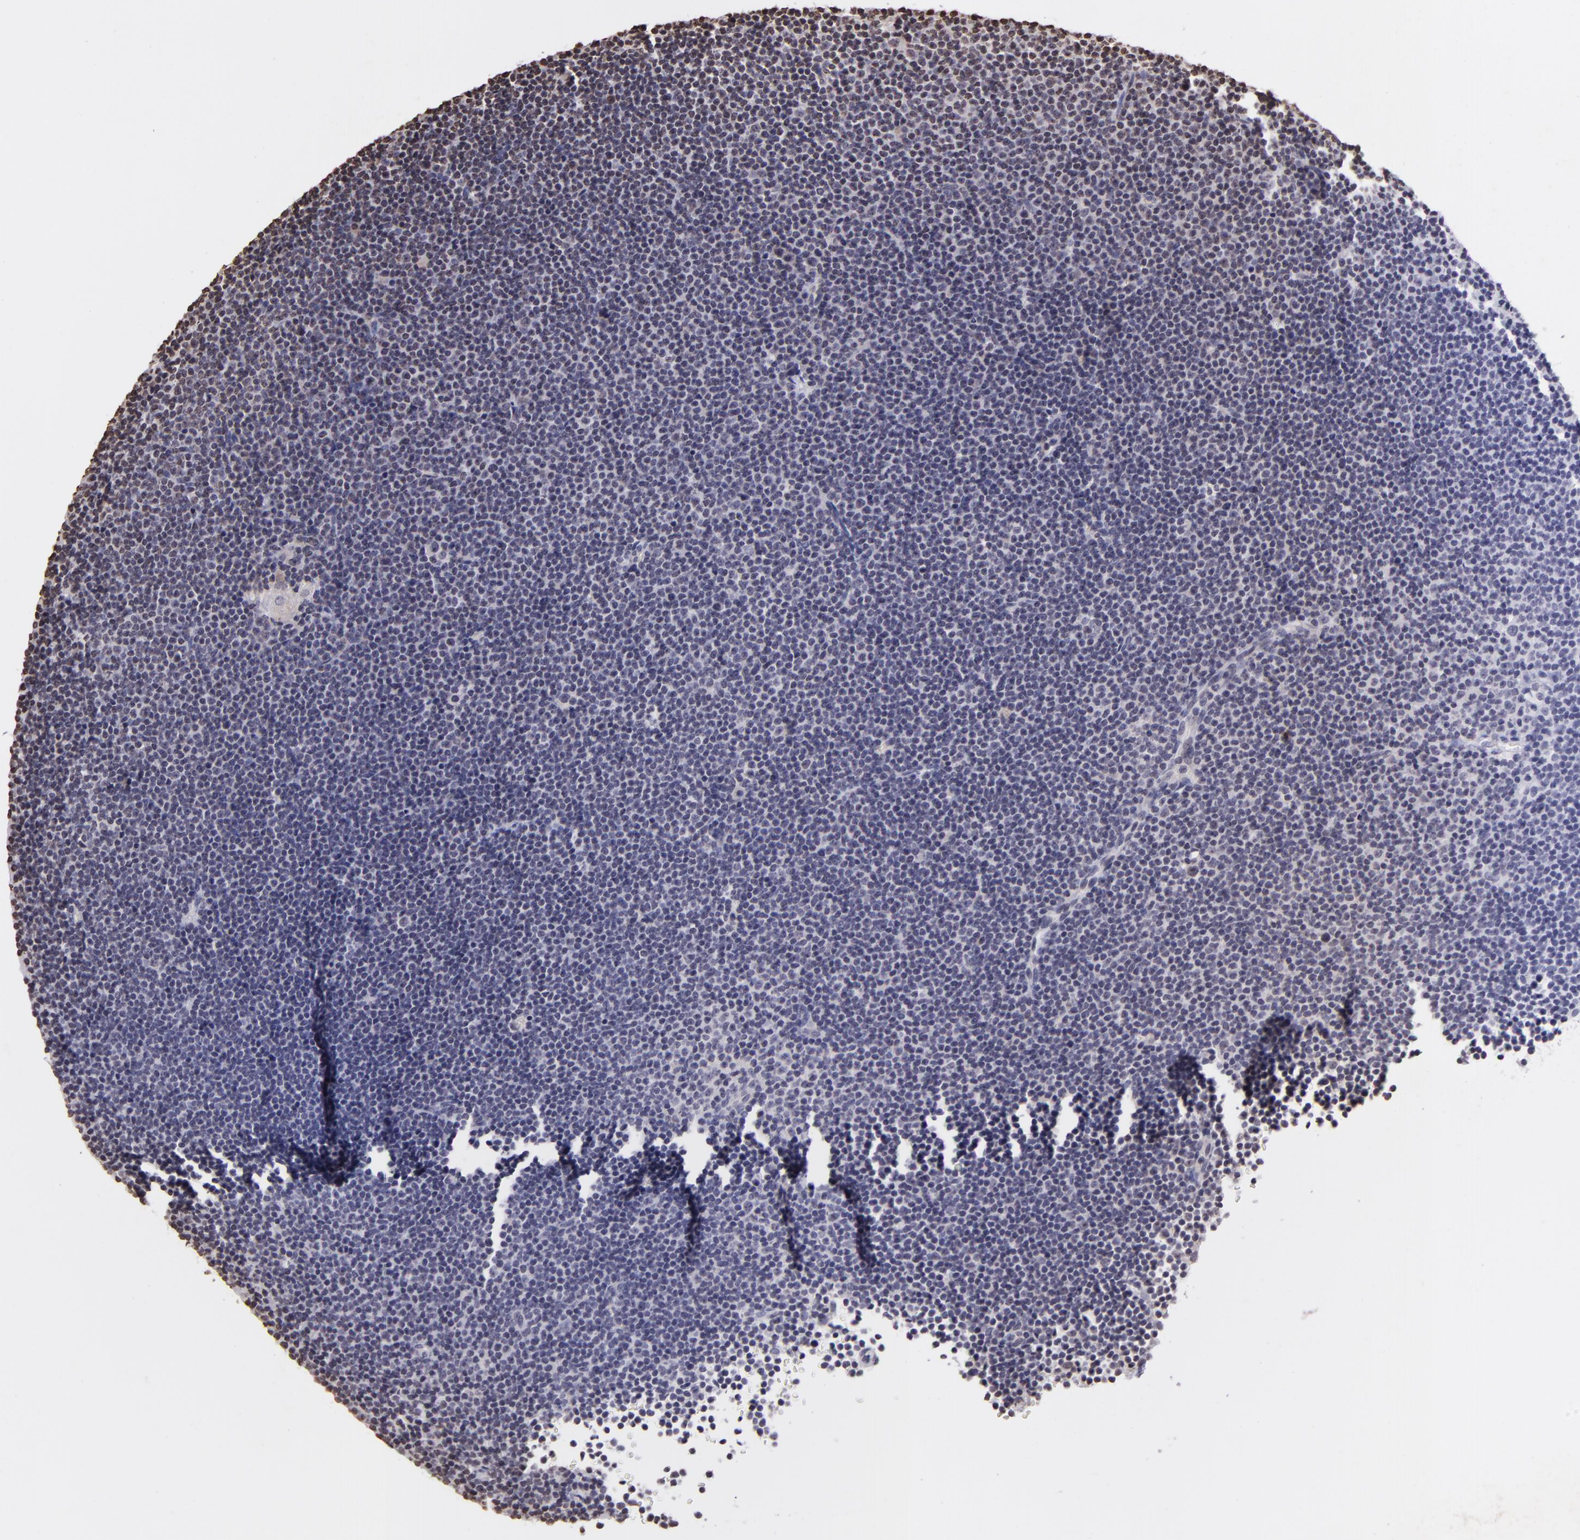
{"staining": {"intensity": "negative", "quantity": "none", "location": "none"}, "tissue": "lymphoma", "cell_type": "Tumor cells", "image_type": "cancer", "snomed": [{"axis": "morphology", "description": "Malignant lymphoma, non-Hodgkin's type, Low grade"}, {"axis": "topography", "description": "Lymph node"}], "caption": "Low-grade malignant lymphoma, non-Hodgkin's type was stained to show a protein in brown. There is no significant expression in tumor cells.", "gene": "THRB", "patient": {"sex": "female", "age": 69}}